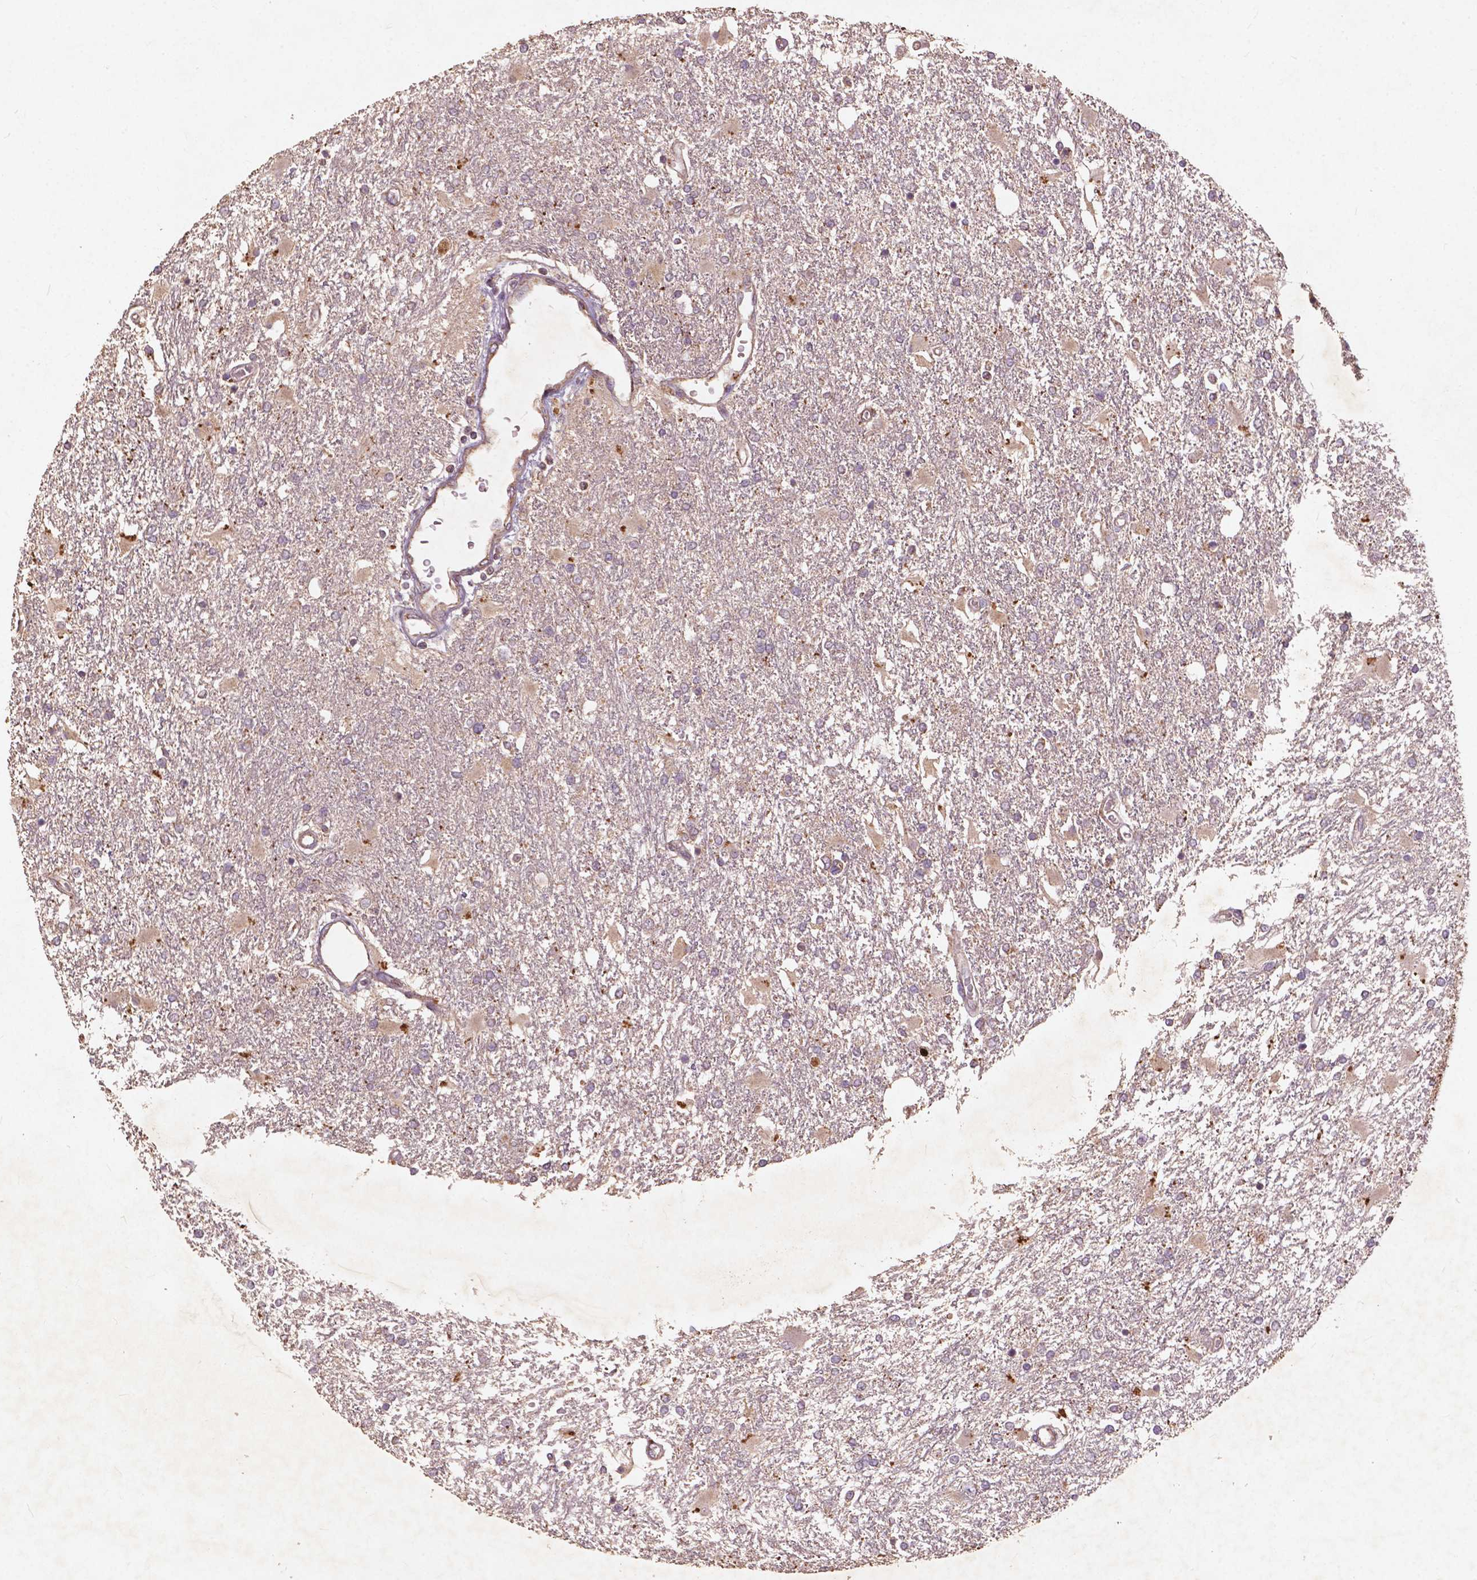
{"staining": {"intensity": "weak", "quantity": ">75%", "location": "cytoplasmic/membranous"}, "tissue": "glioma", "cell_type": "Tumor cells", "image_type": "cancer", "snomed": [{"axis": "morphology", "description": "Glioma, malignant, High grade"}, {"axis": "topography", "description": "Cerebral cortex"}], "caption": "A brown stain highlights weak cytoplasmic/membranous expression of a protein in glioma tumor cells. The protein of interest is shown in brown color, while the nuclei are stained blue.", "gene": "ST6GALNAC5", "patient": {"sex": "male", "age": 79}}